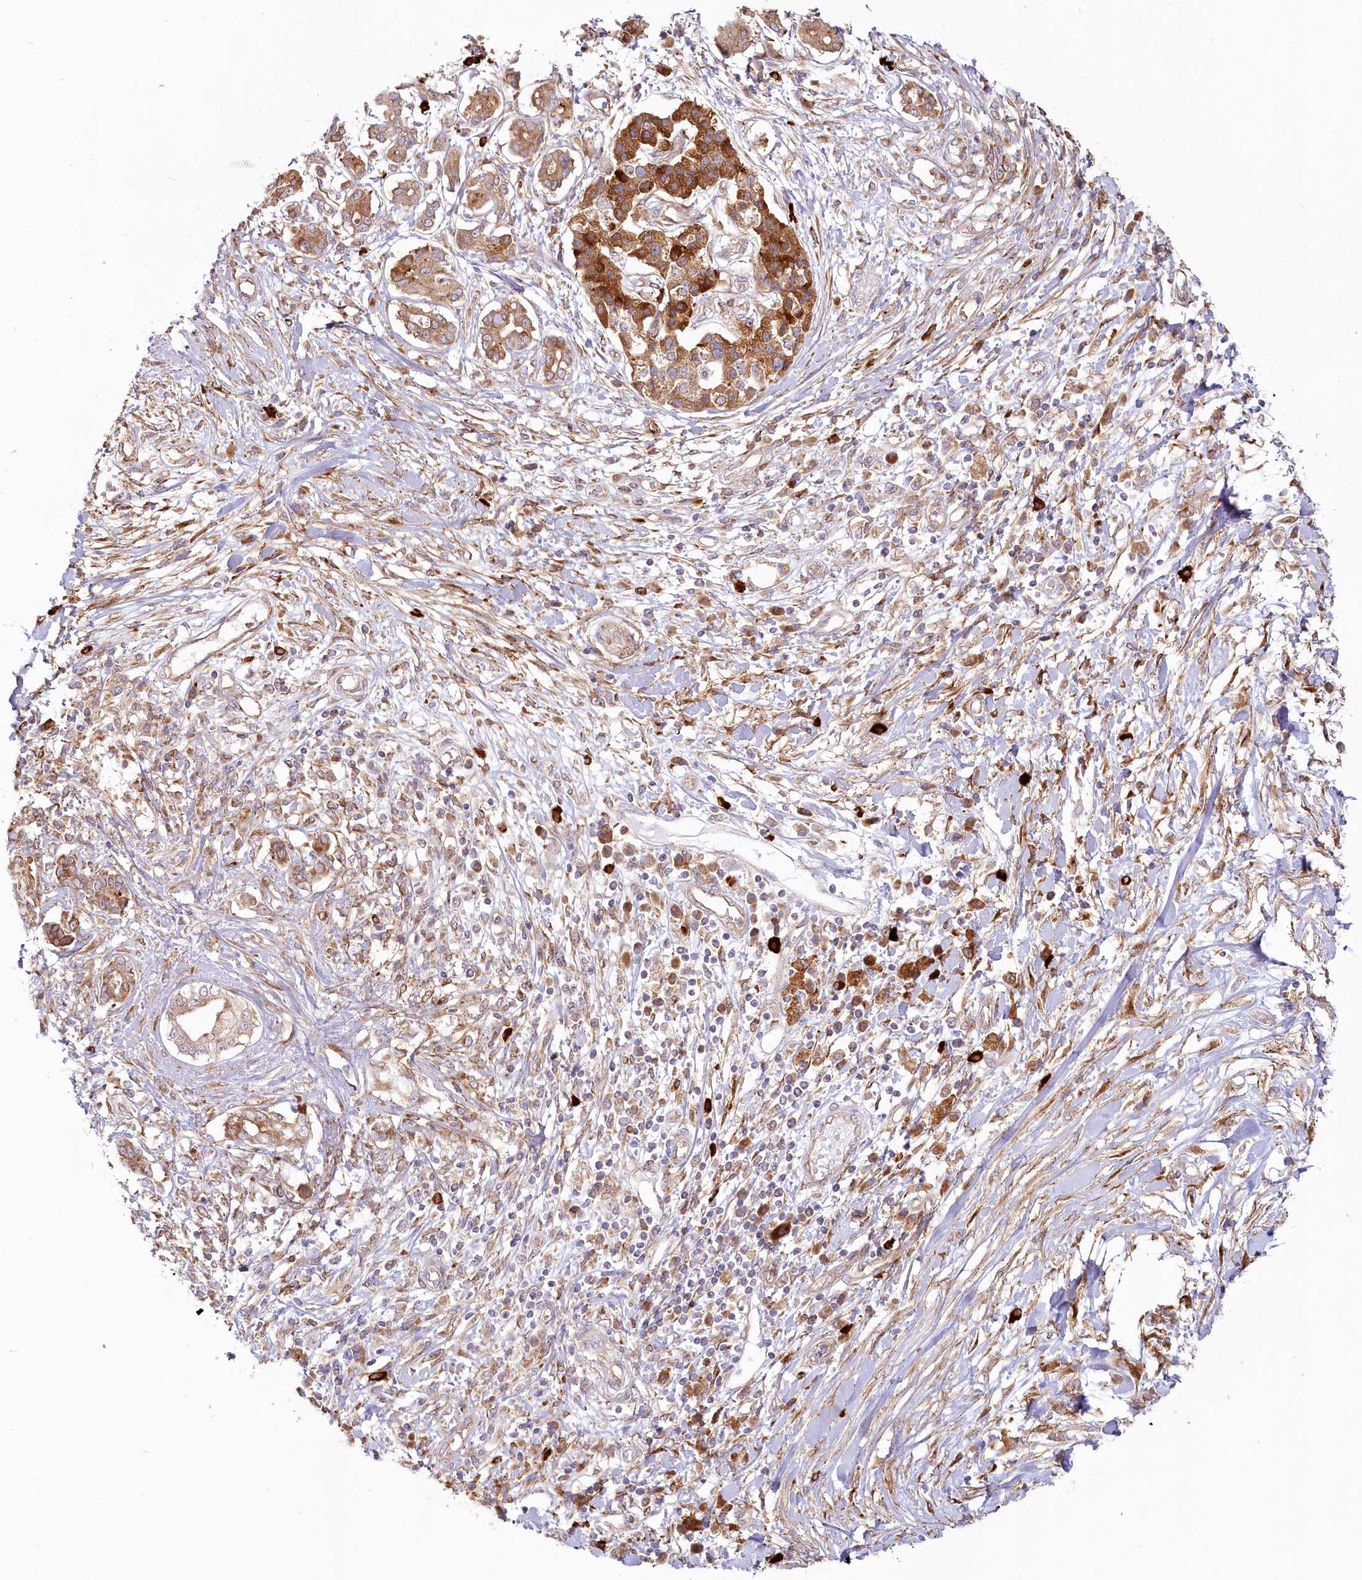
{"staining": {"intensity": "moderate", "quantity": ">75%", "location": "cytoplasmic/membranous"}, "tissue": "pancreatic cancer", "cell_type": "Tumor cells", "image_type": "cancer", "snomed": [{"axis": "morphology", "description": "Adenocarcinoma, NOS"}, {"axis": "topography", "description": "Pancreas"}], "caption": "Immunohistochemistry (IHC) of pancreatic cancer (adenocarcinoma) reveals medium levels of moderate cytoplasmic/membranous expression in about >75% of tumor cells. The staining was performed using DAB, with brown indicating positive protein expression. Nuclei are stained blue with hematoxylin.", "gene": "HARS2", "patient": {"sex": "female", "age": 56}}